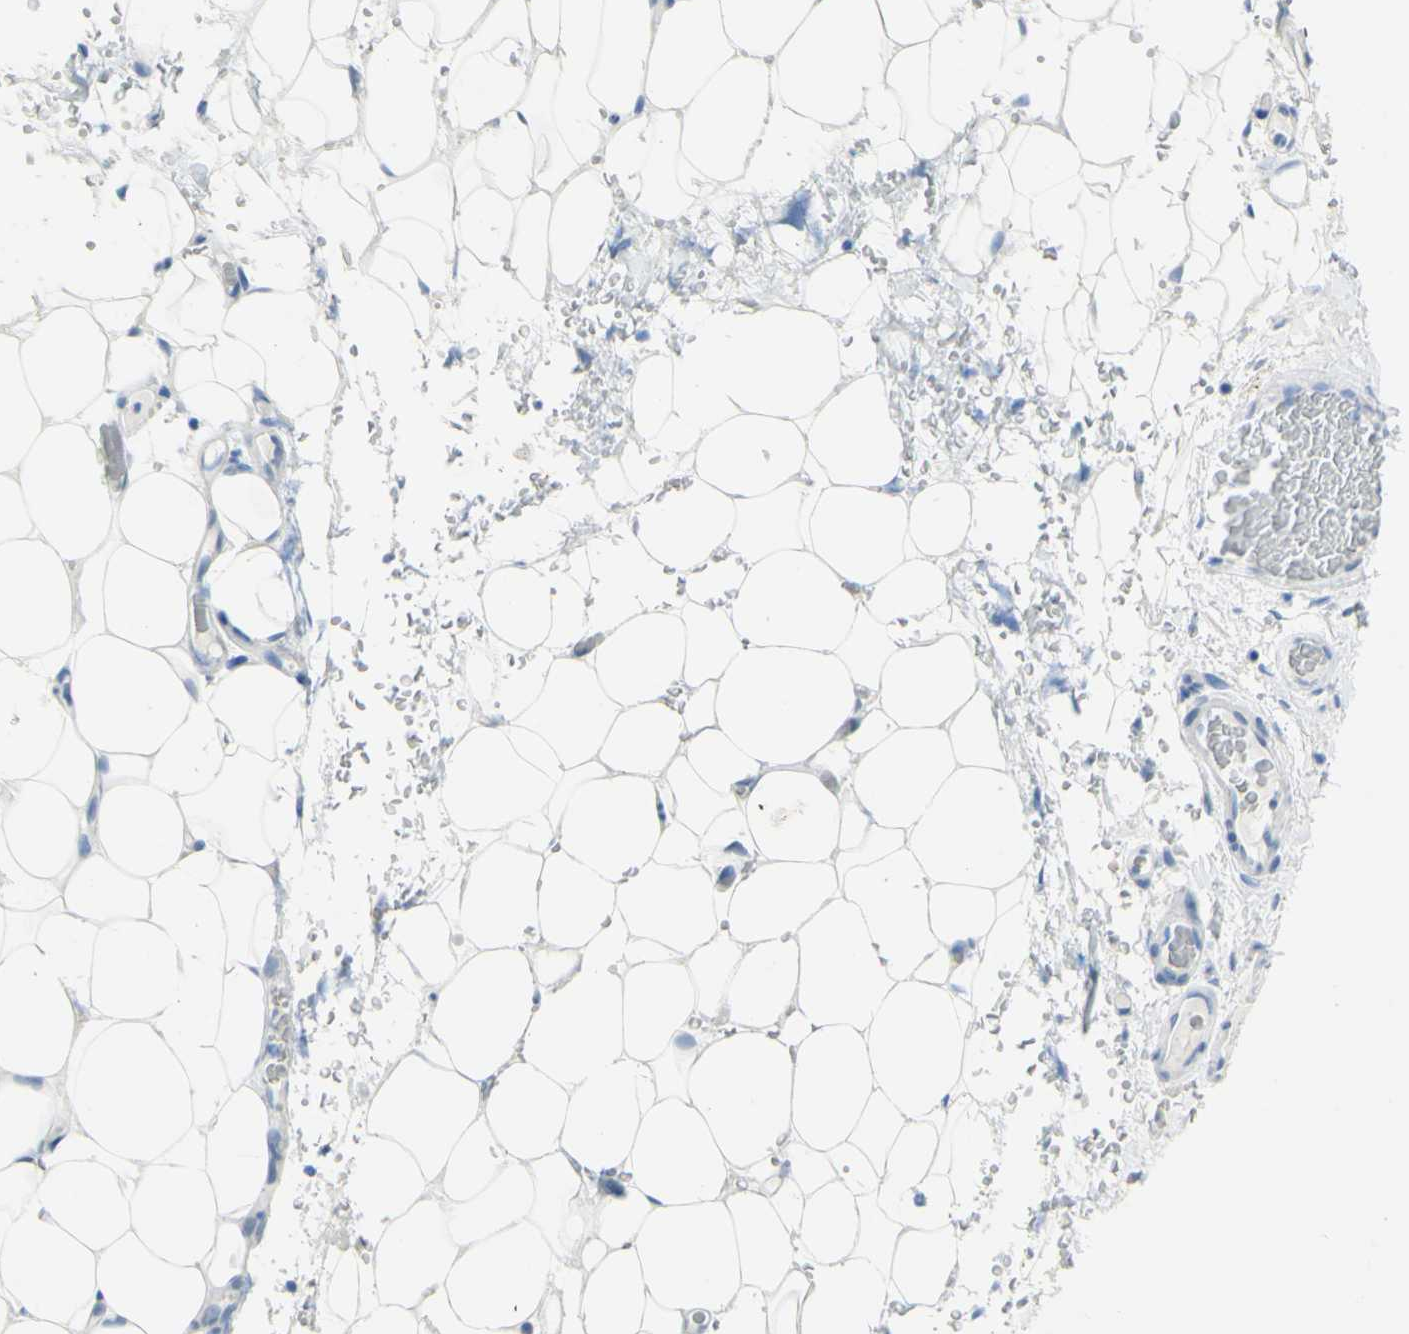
{"staining": {"intensity": "negative", "quantity": "none", "location": "none"}, "tissue": "adipose tissue", "cell_type": "Adipocytes", "image_type": "normal", "snomed": [{"axis": "morphology", "description": "Normal tissue, NOS"}, {"axis": "morphology", "description": "Adenocarcinoma, NOS"}, {"axis": "topography", "description": "Esophagus"}], "caption": "A photomicrograph of adipose tissue stained for a protein demonstrates no brown staining in adipocytes.", "gene": "DSC2", "patient": {"sex": "male", "age": 62}}